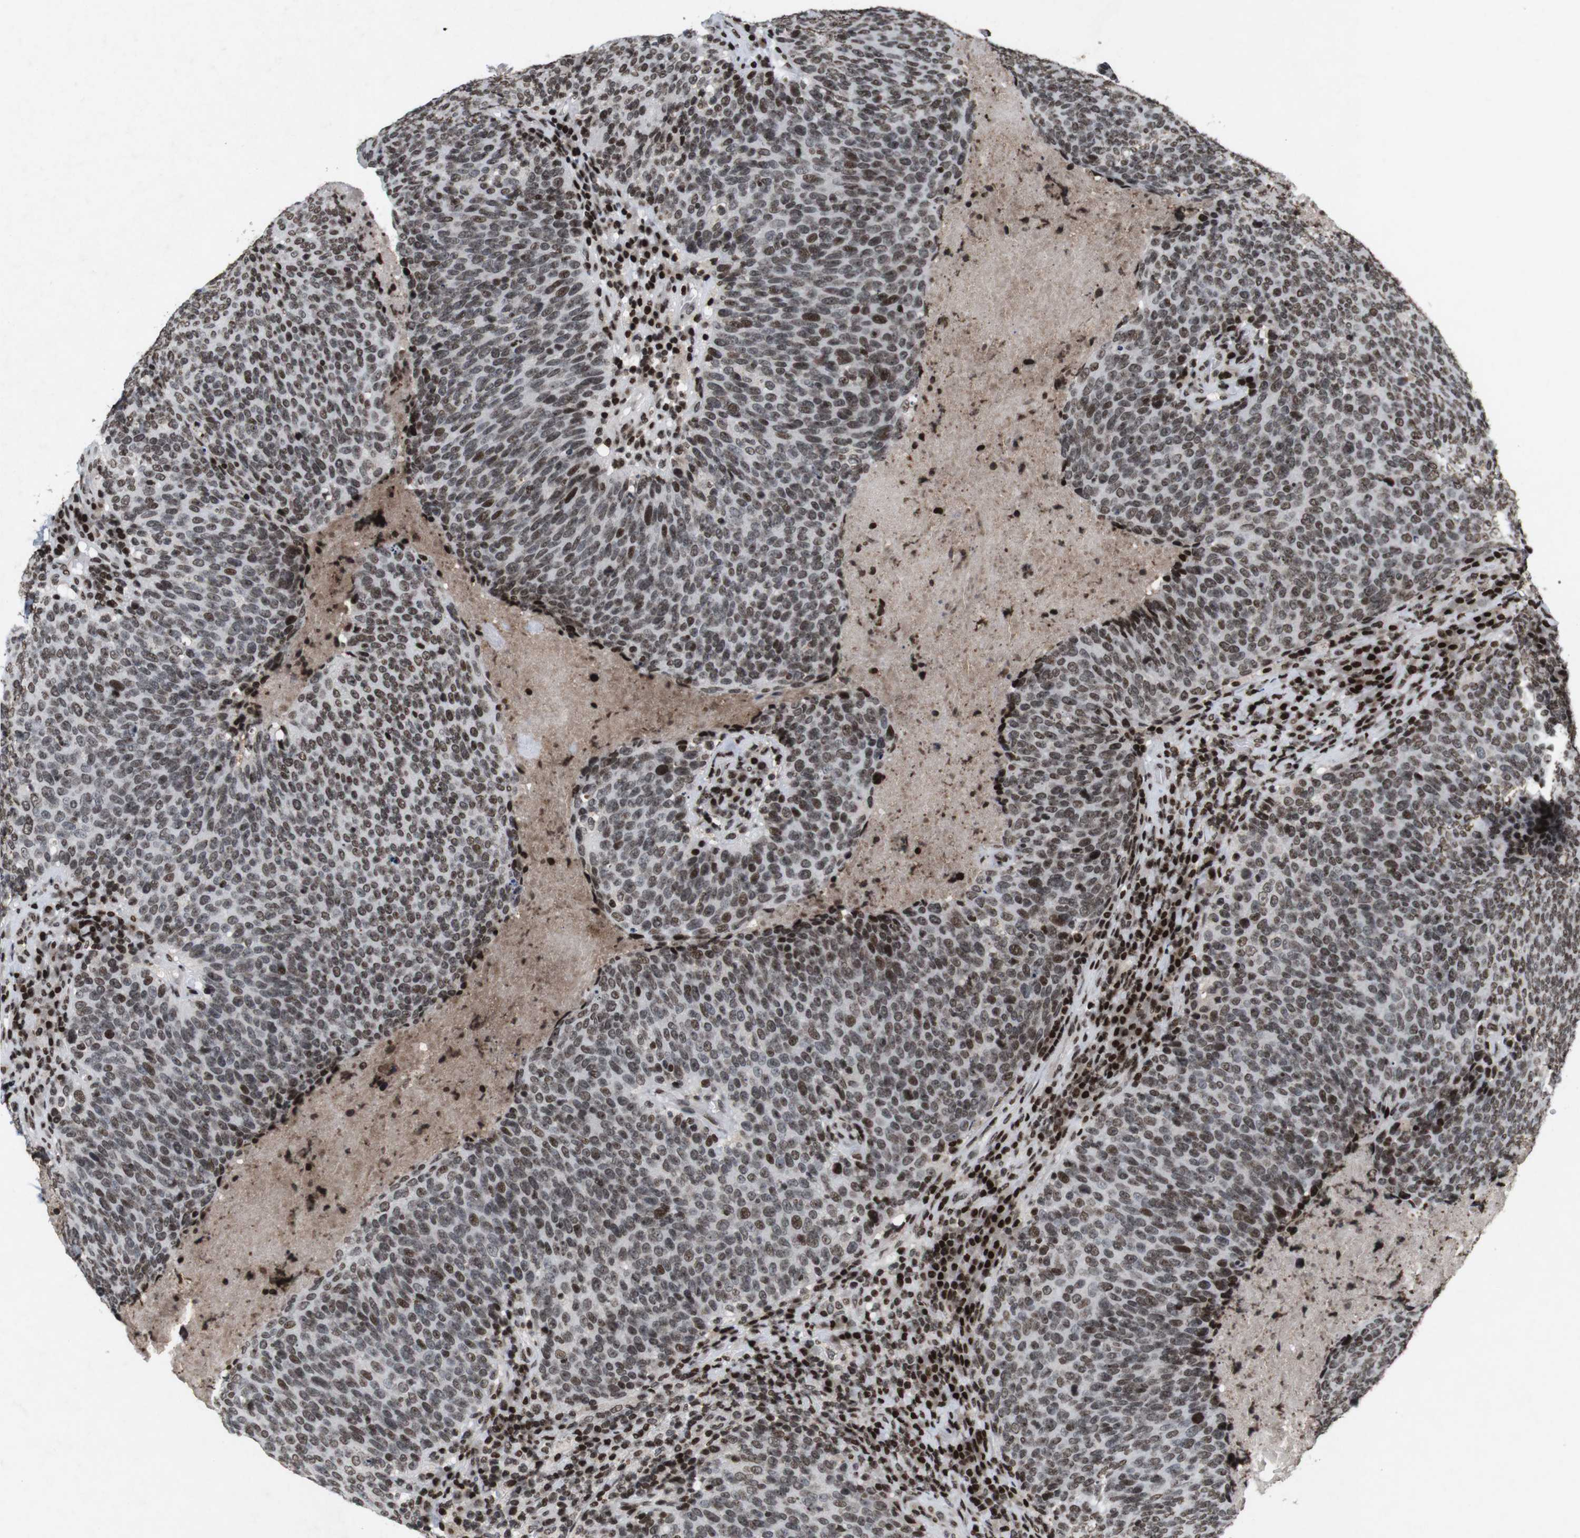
{"staining": {"intensity": "strong", "quantity": "<25%", "location": "nuclear"}, "tissue": "head and neck cancer", "cell_type": "Tumor cells", "image_type": "cancer", "snomed": [{"axis": "morphology", "description": "Squamous cell carcinoma, NOS"}, {"axis": "morphology", "description": "Squamous cell carcinoma, metastatic, NOS"}, {"axis": "topography", "description": "Lymph node"}, {"axis": "topography", "description": "Head-Neck"}], "caption": "Human head and neck squamous cell carcinoma stained with a brown dye shows strong nuclear positive expression in about <25% of tumor cells.", "gene": "MAGEH1", "patient": {"sex": "male", "age": 62}}